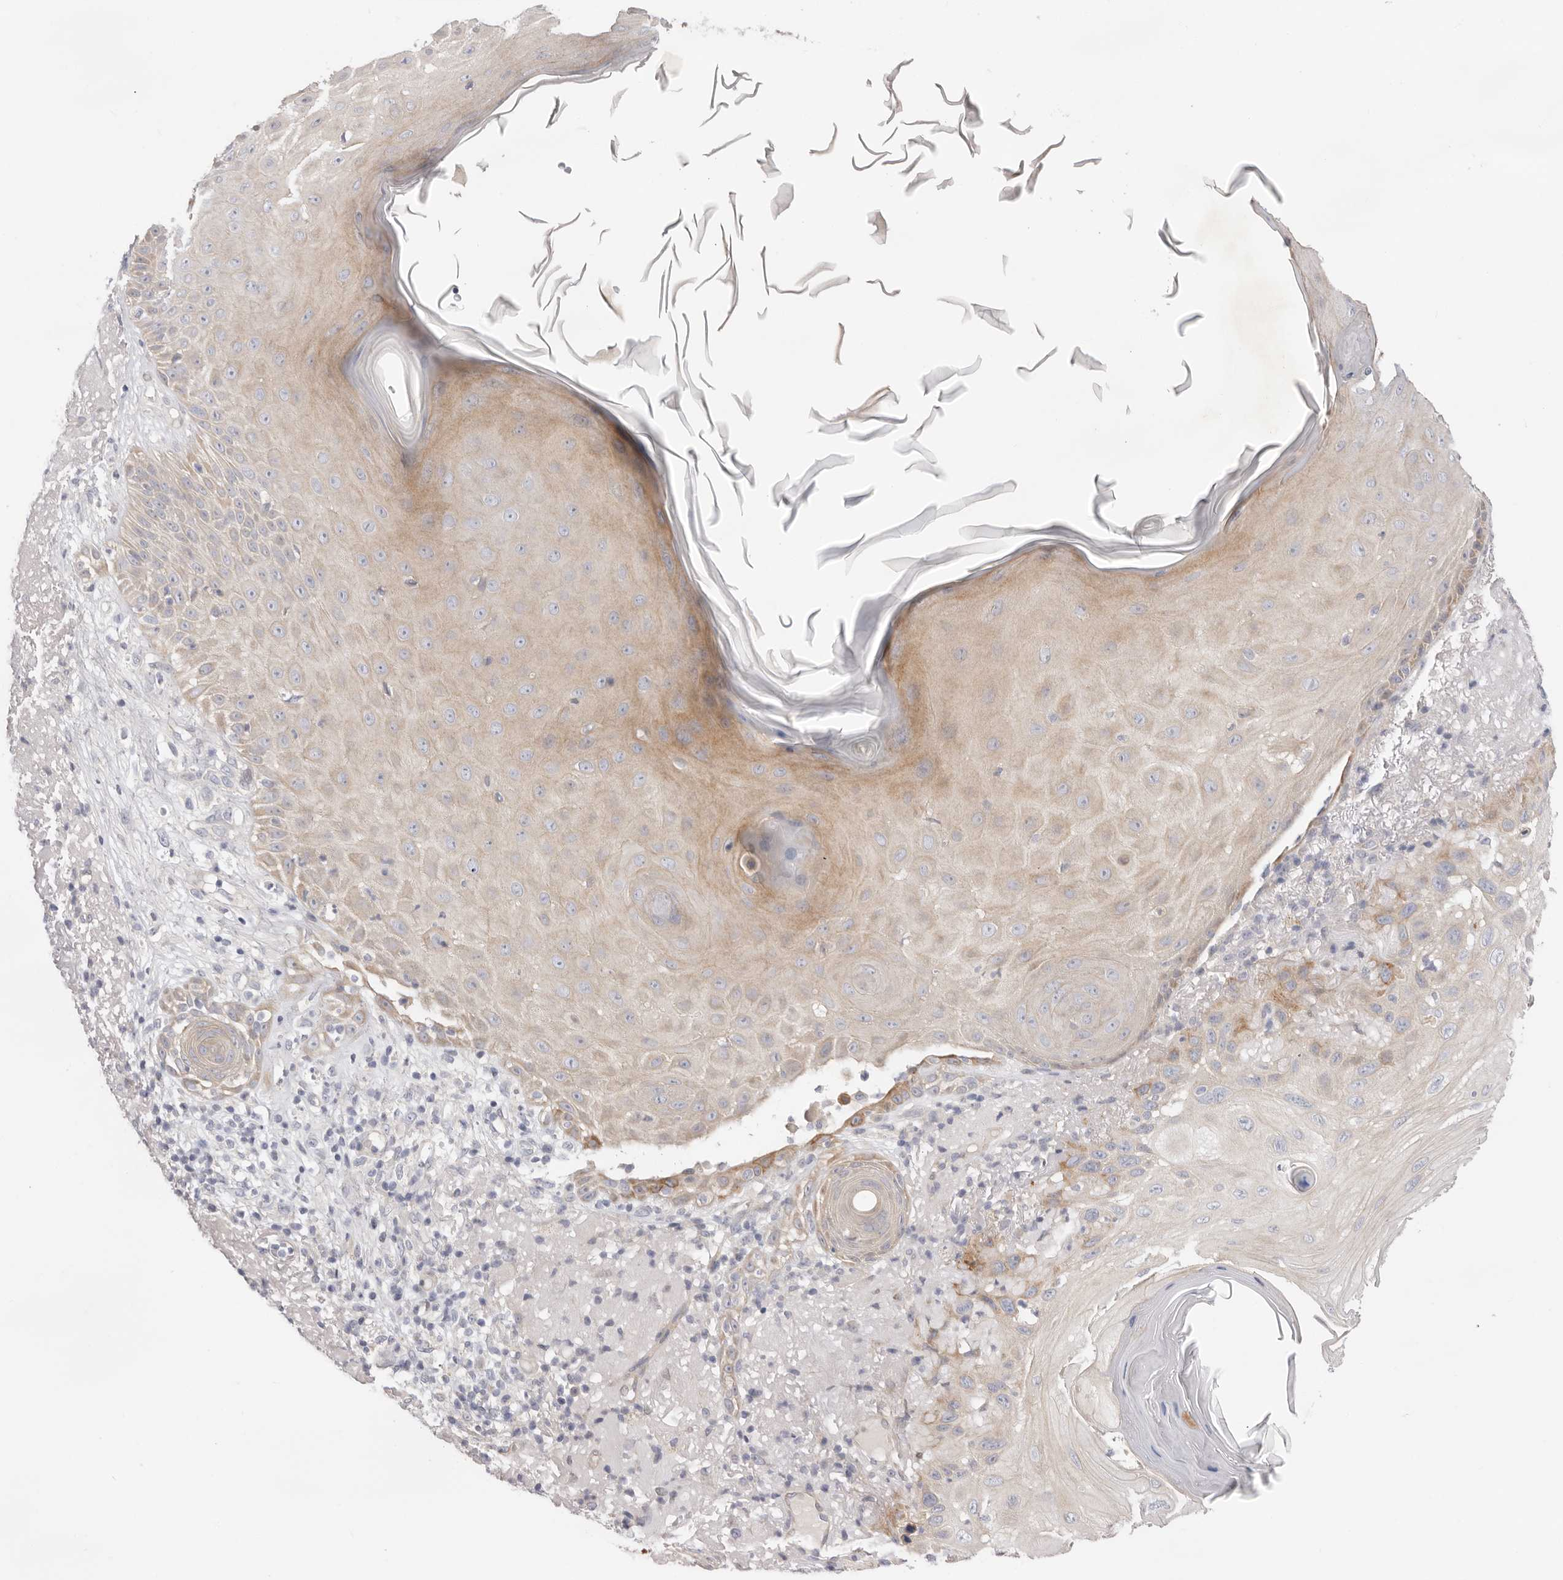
{"staining": {"intensity": "moderate", "quantity": "25%-75%", "location": "cytoplasmic/membranous"}, "tissue": "skin cancer", "cell_type": "Tumor cells", "image_type": "cancer", "snomed": [{"axis": "morphology", "description": "Normal tissue, NOS"}, {"axis": "morphology", "description": "Squamous cell carcinoma, NOS"}, {"axis": "topography", "description": "Skin"}], "caption": "Immunohistochemistry (IHC) of squamous cell carcinoma (skin) reveals medium levels of moderate cytoplasmic/membranous expression in approximately 25%-75% of tumor cells.", "gene": "USH1C", "patient": {"sex": "female", "age": 96}}